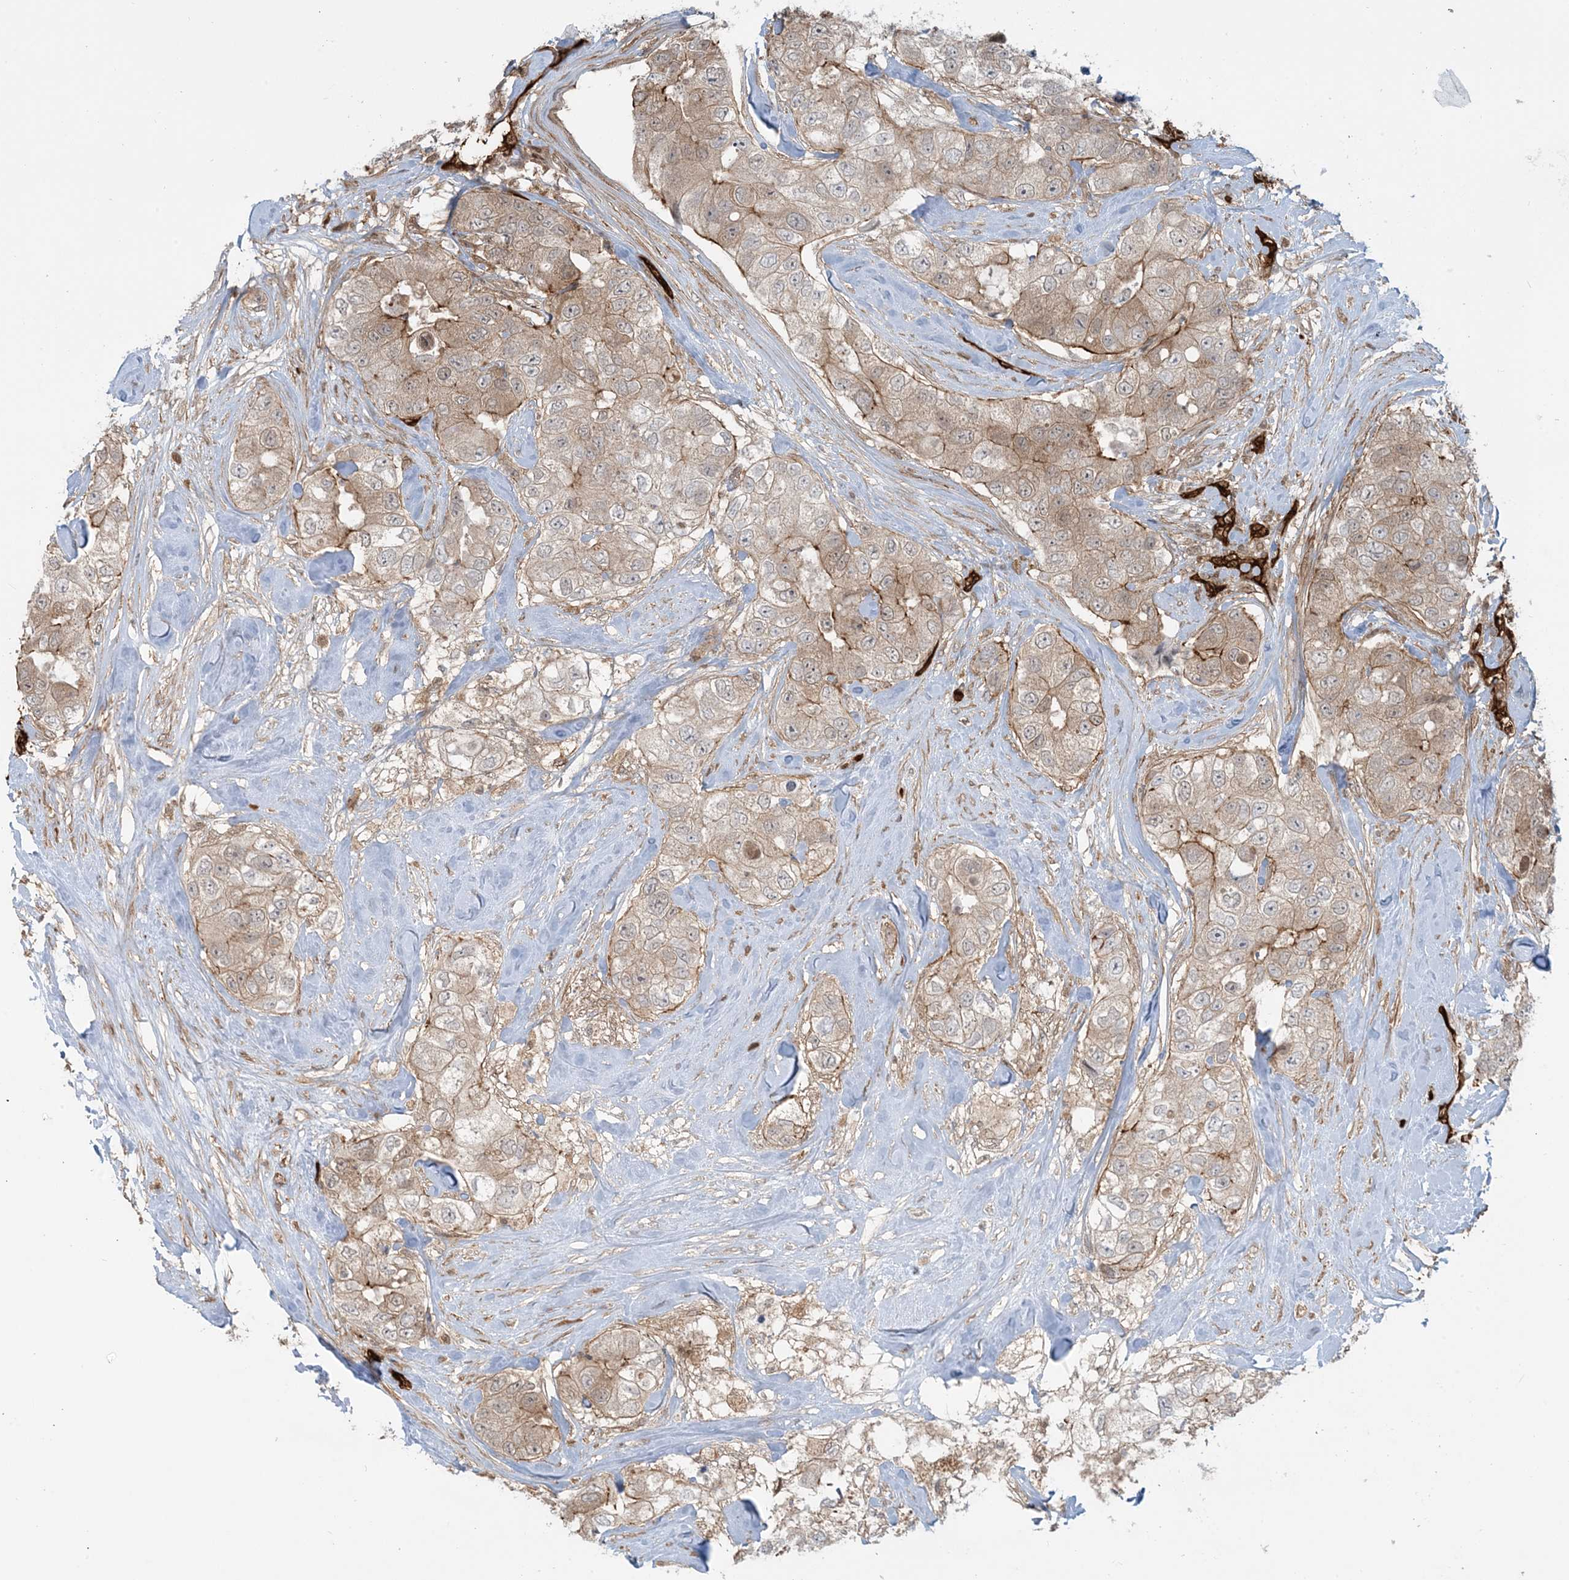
{"staining": {"intensity": "moderate", "quantity": ">75%", "location": "cytoplasmic/membranous"}, "tissue": "breast cancer", "cell_type": "Tumor cells", "image_type": "cancer", "snomed": [{"axis": "morphology", "description": "Duct carcinoma"}, {"axis": "topography", "description": "Breast"}], "caption": "Breast cancer tissue reveals moderate cytoplasmic/membranous staining in approximately >75% of tumor cells, visualized by immunohistochemistry.", "gene": "PPM1F", "patient": {"sex": "female", "age": 62}}